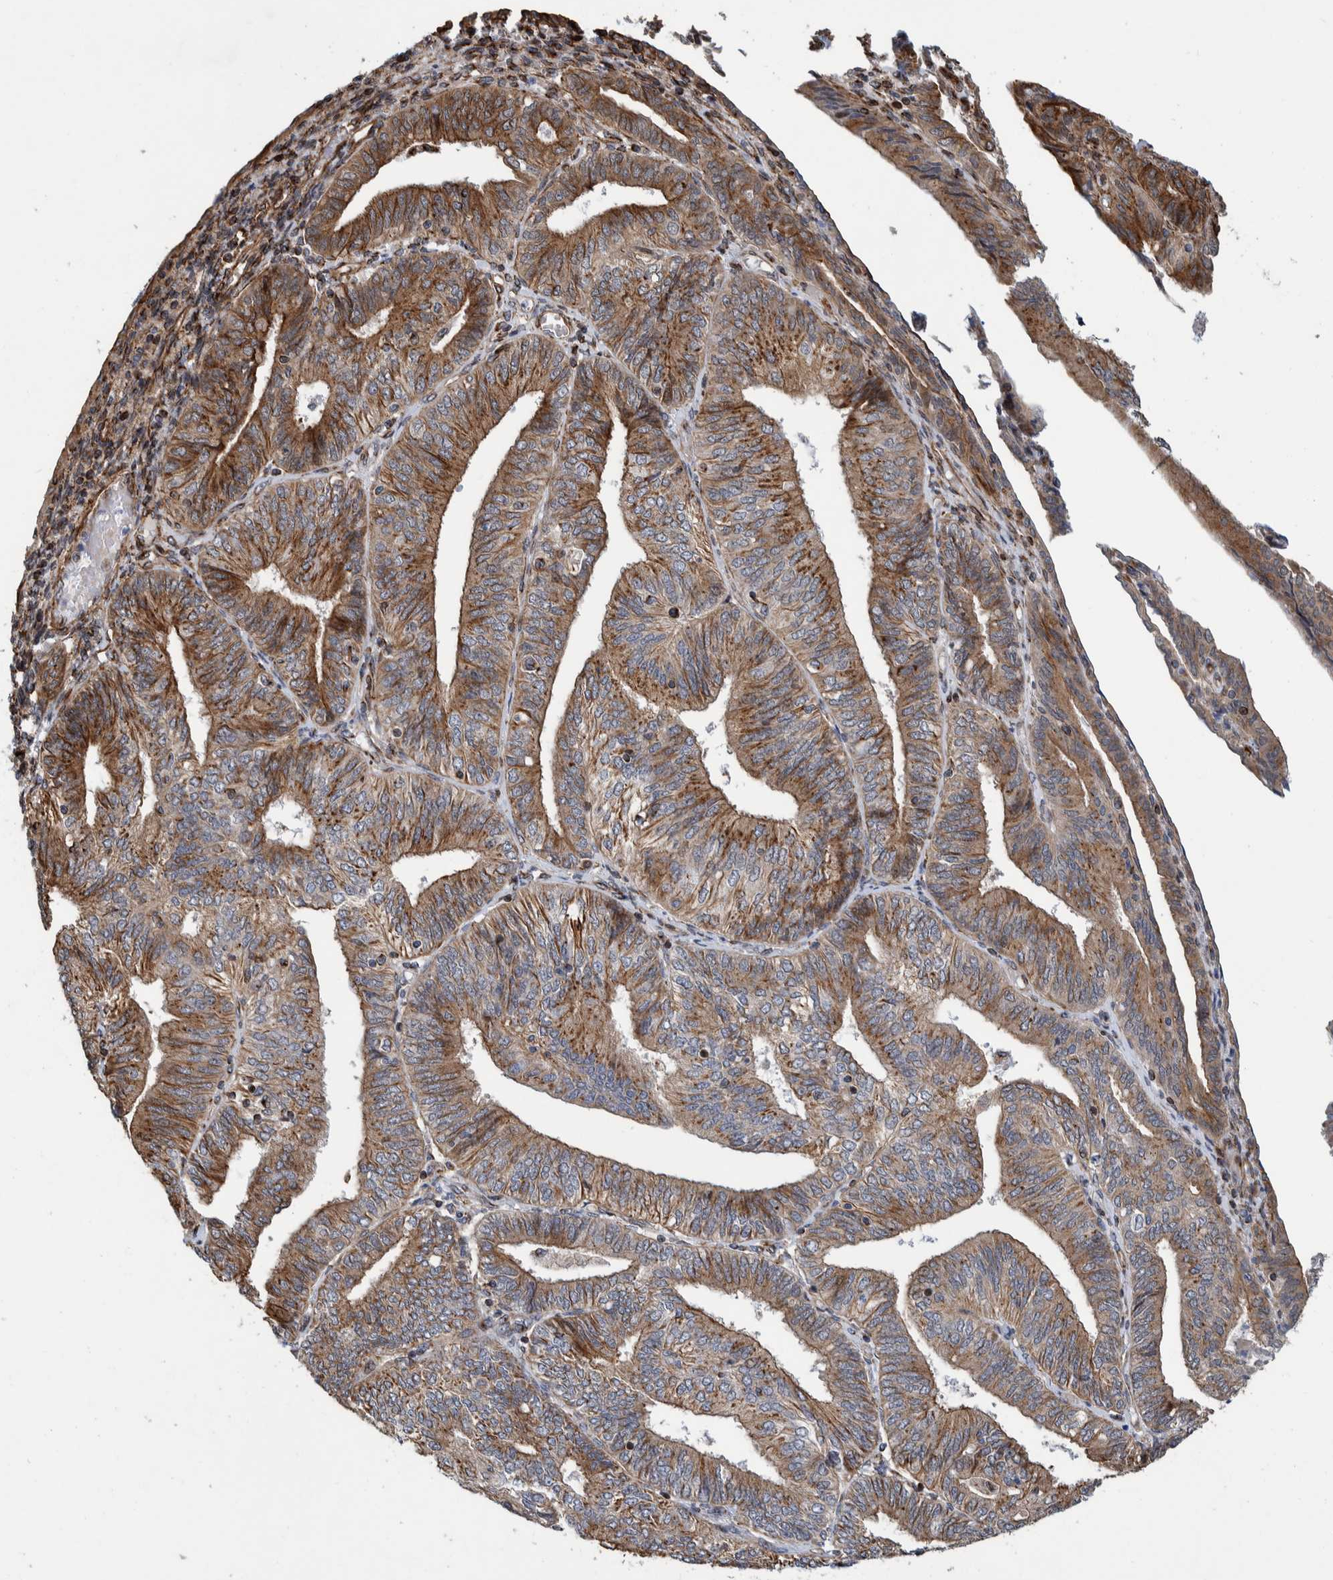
{"staining": {"intensity": "moderate", "quantity": ">75%", "location": "cytoplasmic/membranous"}, "tissue": "endometrial cancer", "cell_type": "Tumor cells", "image_type": "cancer", "snomed": [{"axis": "morphology", "description": "Adenocarcinoma, NOS"}, {"axis": "topography", "description": "Endometrium"}], "caption": "A medium amount of moderate cytoplasmic/membranous positivity is seen in approximately >75% of tumor cells in endometrial cancer tissue. (DAB IHC, brown staining for protein, blue staining for nuclei).", "gene": "CCDC57", "patient": {"sex": "female", "age": 58}}